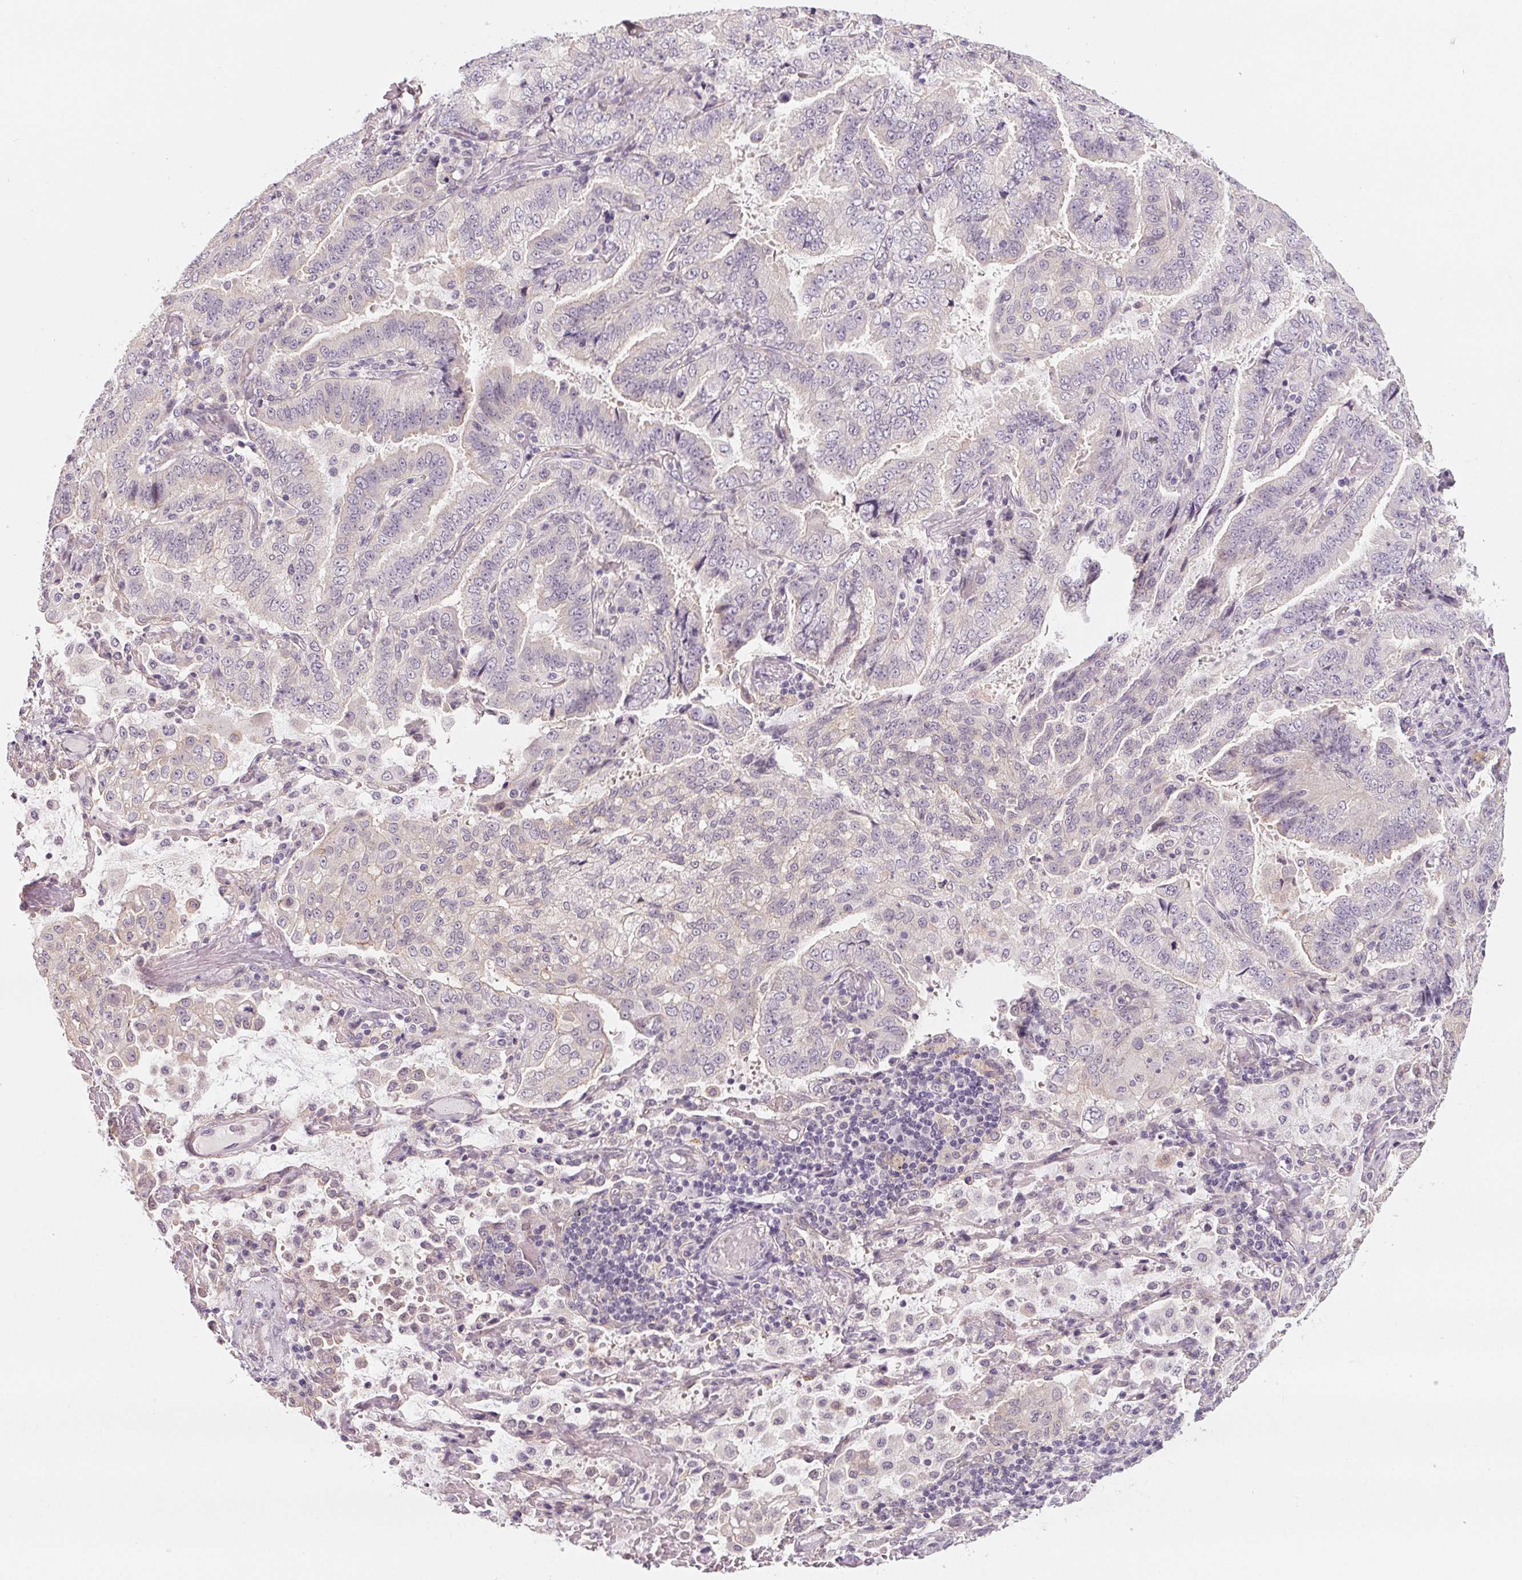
{"staining": {"intensity": "negative", "quantity": "none", "location": "none"}, "tissue": "lung cancer", "cell_type": "Tumor cells", "image_type": "cancer", "snomed": [{"axis": "morphology", "description": "Aneuploidy"}, {"axis": "morphology", "description": "Adenocarcinoma, NOS"}, {"axis": "morphology", "description": "Adenocarcinoma, metastatic, NOS"}, {"axis": "topography", "description": "Lymph node"}, {"axis": "topography", "description": "Lung"}], "caption": "Histopathology image shows no significant protein expression in tumor cells of lung metastatic adenocarcinoma. Brightfield microscopy of immunohistochemistry (IHC) stained with DAB (brown) and hematoxylin (blue), captured at high magnification.", "gene": "CFC1", "patient": {"sex": "female", "age": 48}}